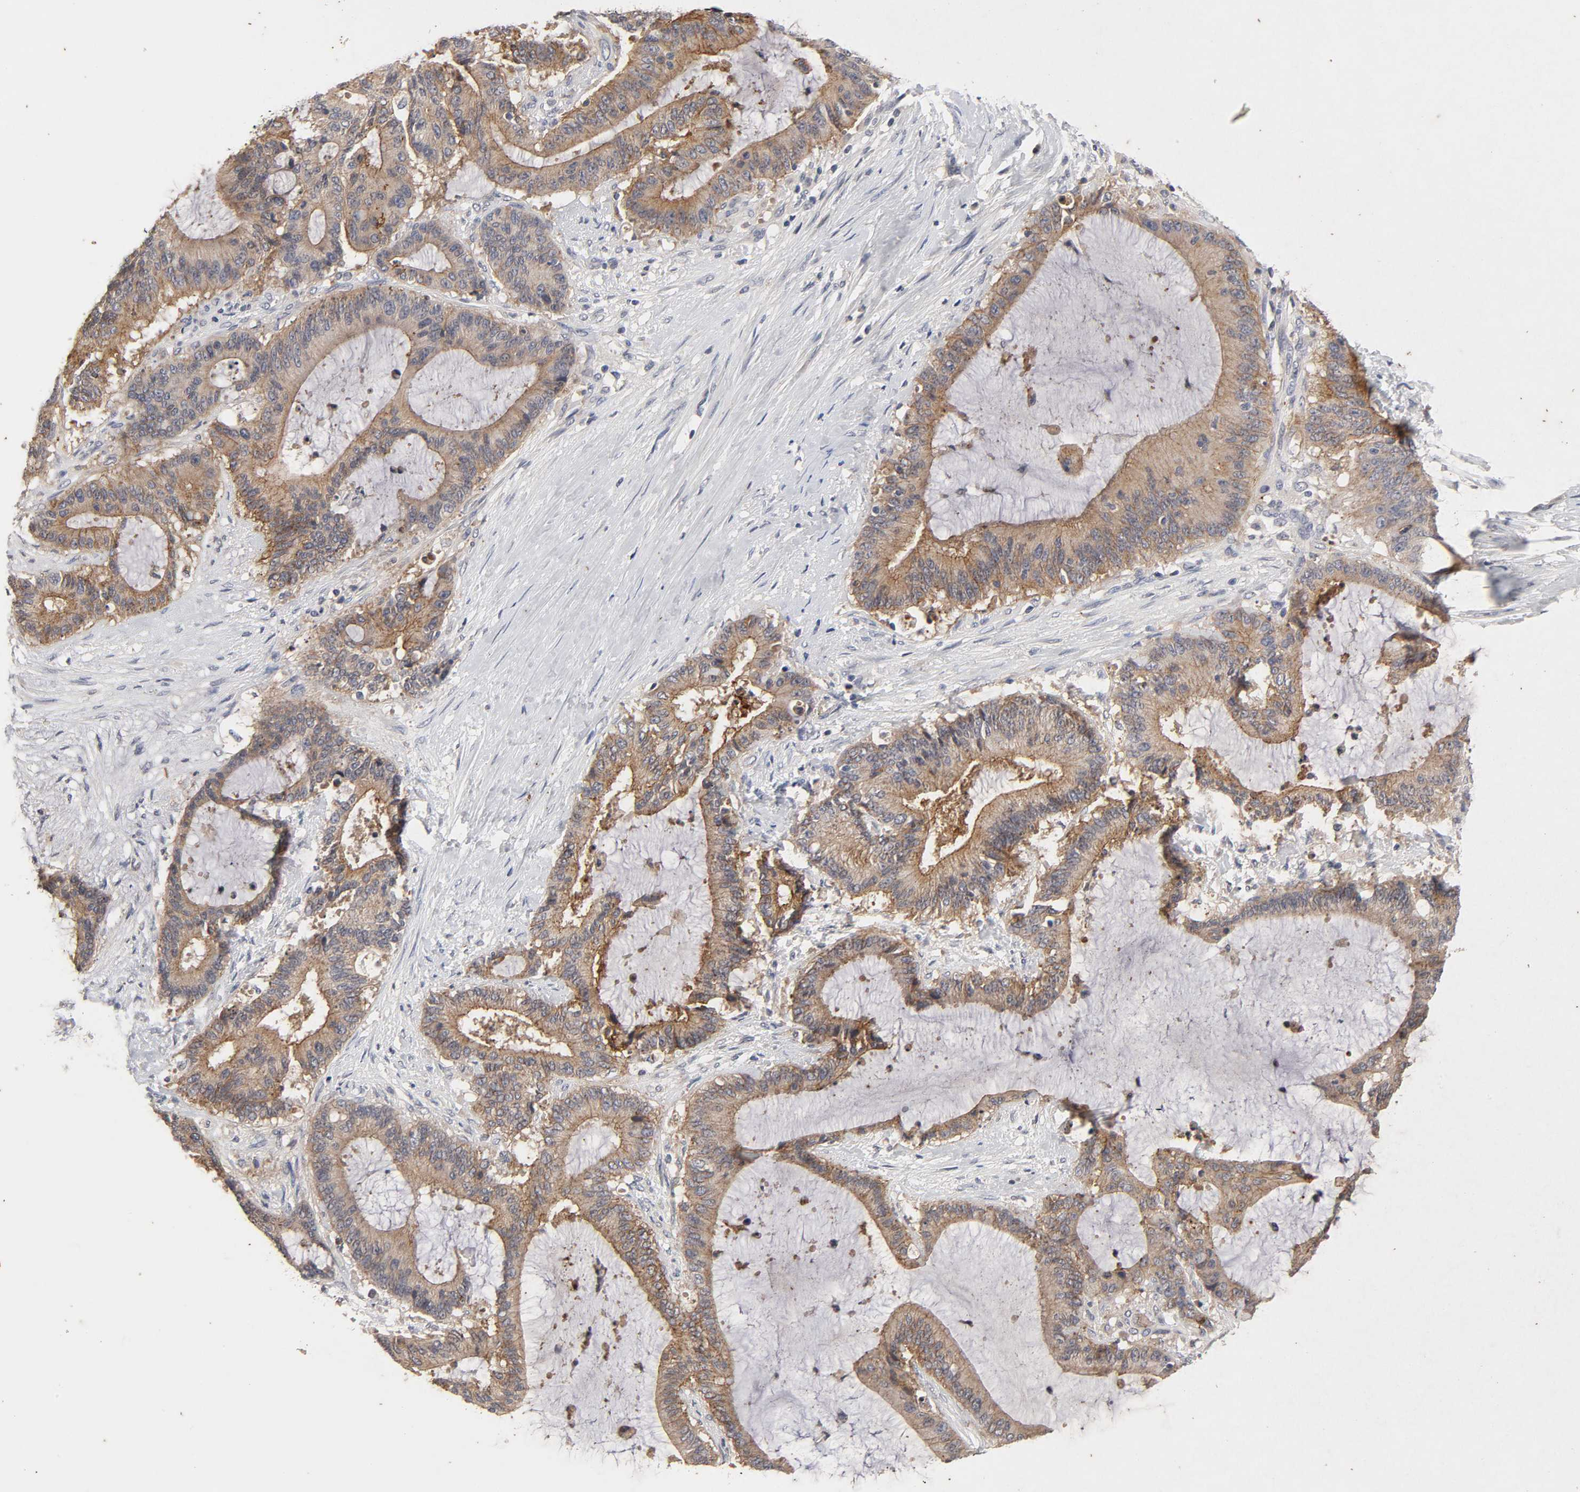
{"staining": {"intensity": "strong", "quantity": ">75%", "location": "cytoplasmic/membranous"}, "tissue": "liver cancer", "cell_type": "Tumor cells", "image_type": "cancer", "snomed": [{"axis": "morphology", "description": "Cholangiocarcinoma"}, {"axis": "topography", "description": "Liver"}], "caption": "High-power microscopy captured an IHC micrograph of liver cholangiocarcinoma, revealing strong cytoplasmic/membranous expression in approximately >75% of tumor cells.", "gene": "CXADR", "patient": {"sex": "female", "age": 73}}